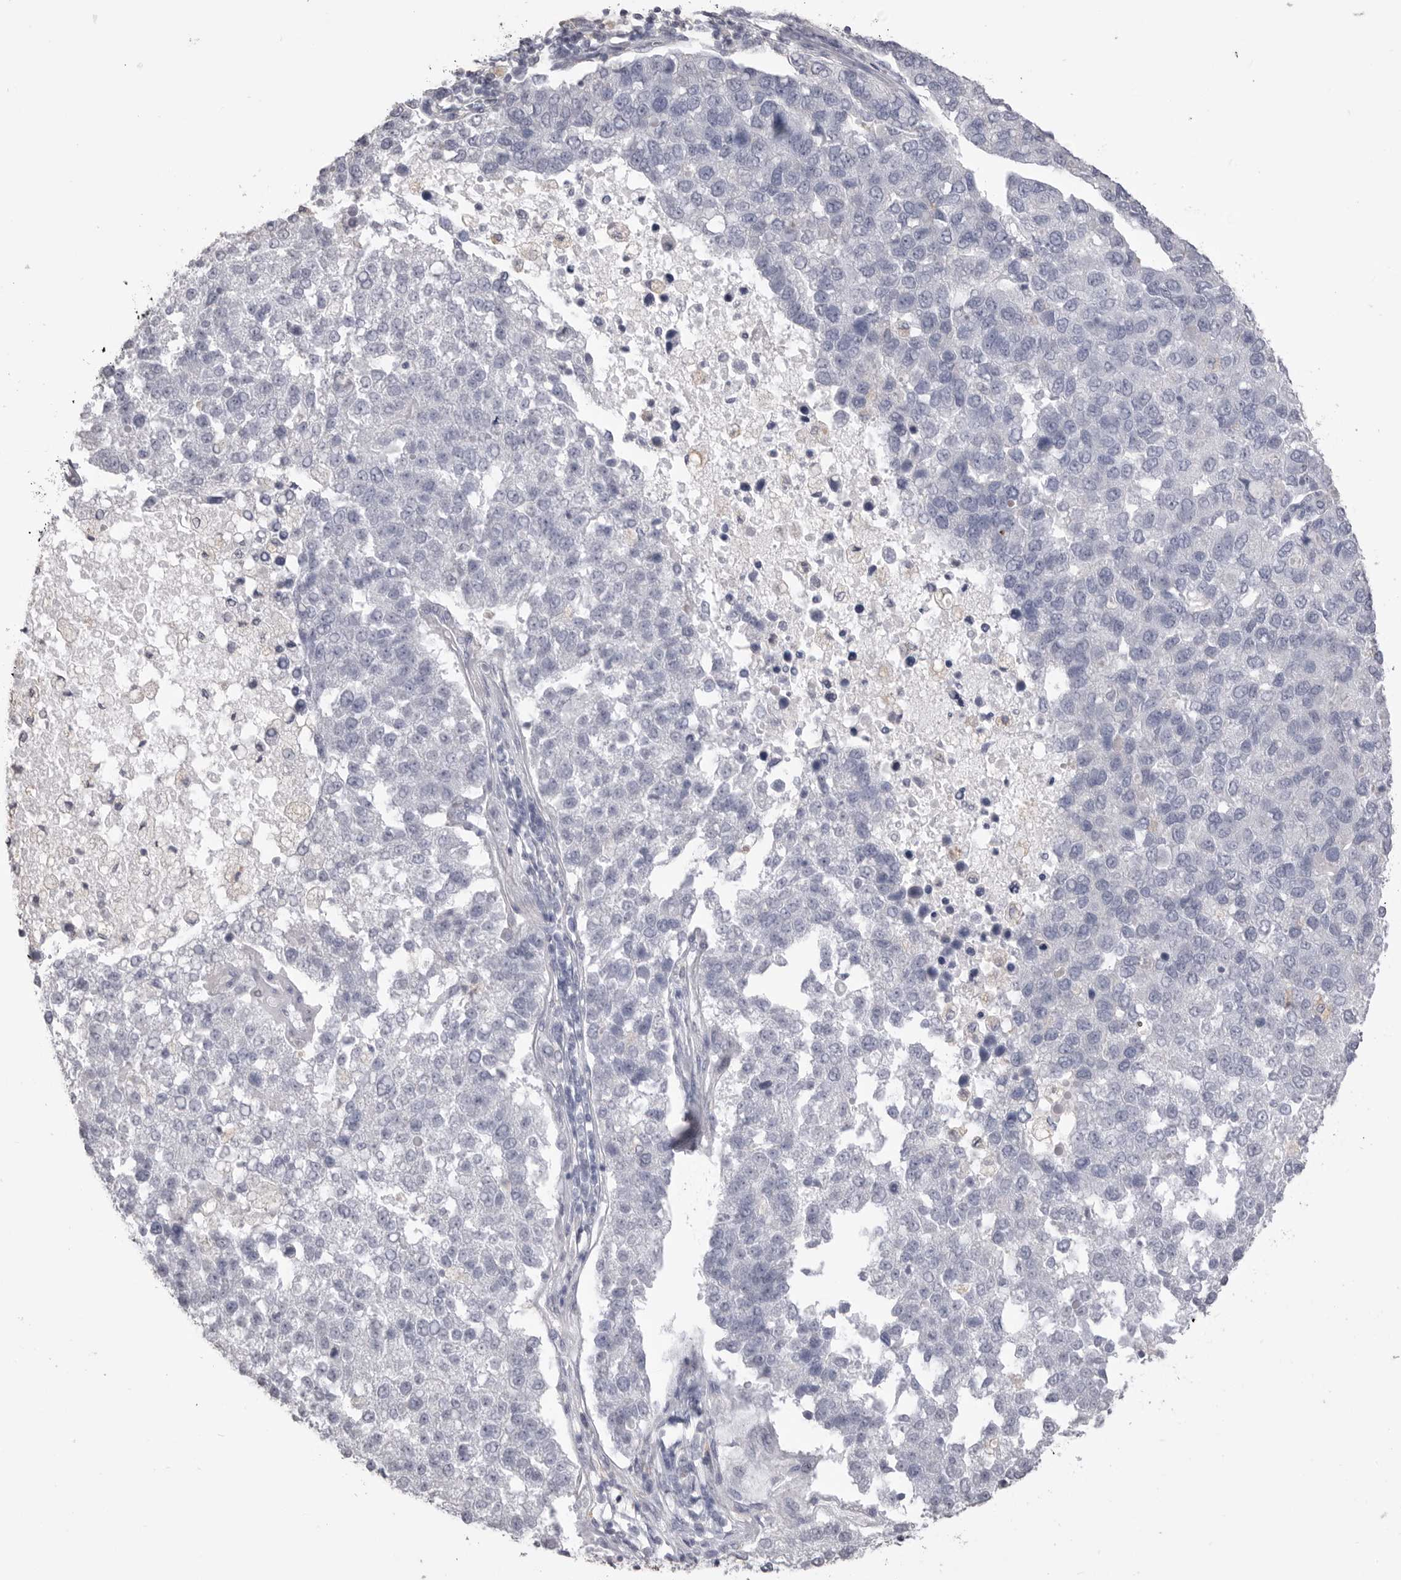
{"staining": {"intensity": "negative", "quantity": "none", "location": "none"}, "tissue": "pancreatic cancer", "cell_type": "Tumor cells", "image_type": "cancer", "snomed": [{"axis": "morphology", "description": "Adenocarcinoma, NOS"}, {"axis": "topography", "description": "Pancreas"}], "caption": "Pancreatic cancer (adenocarcinoma) stained for a protein using IHC exhibits no positivity tumor cells.", "gene": "ICAM5", "patient": {"sex": "female", "age": 61}}